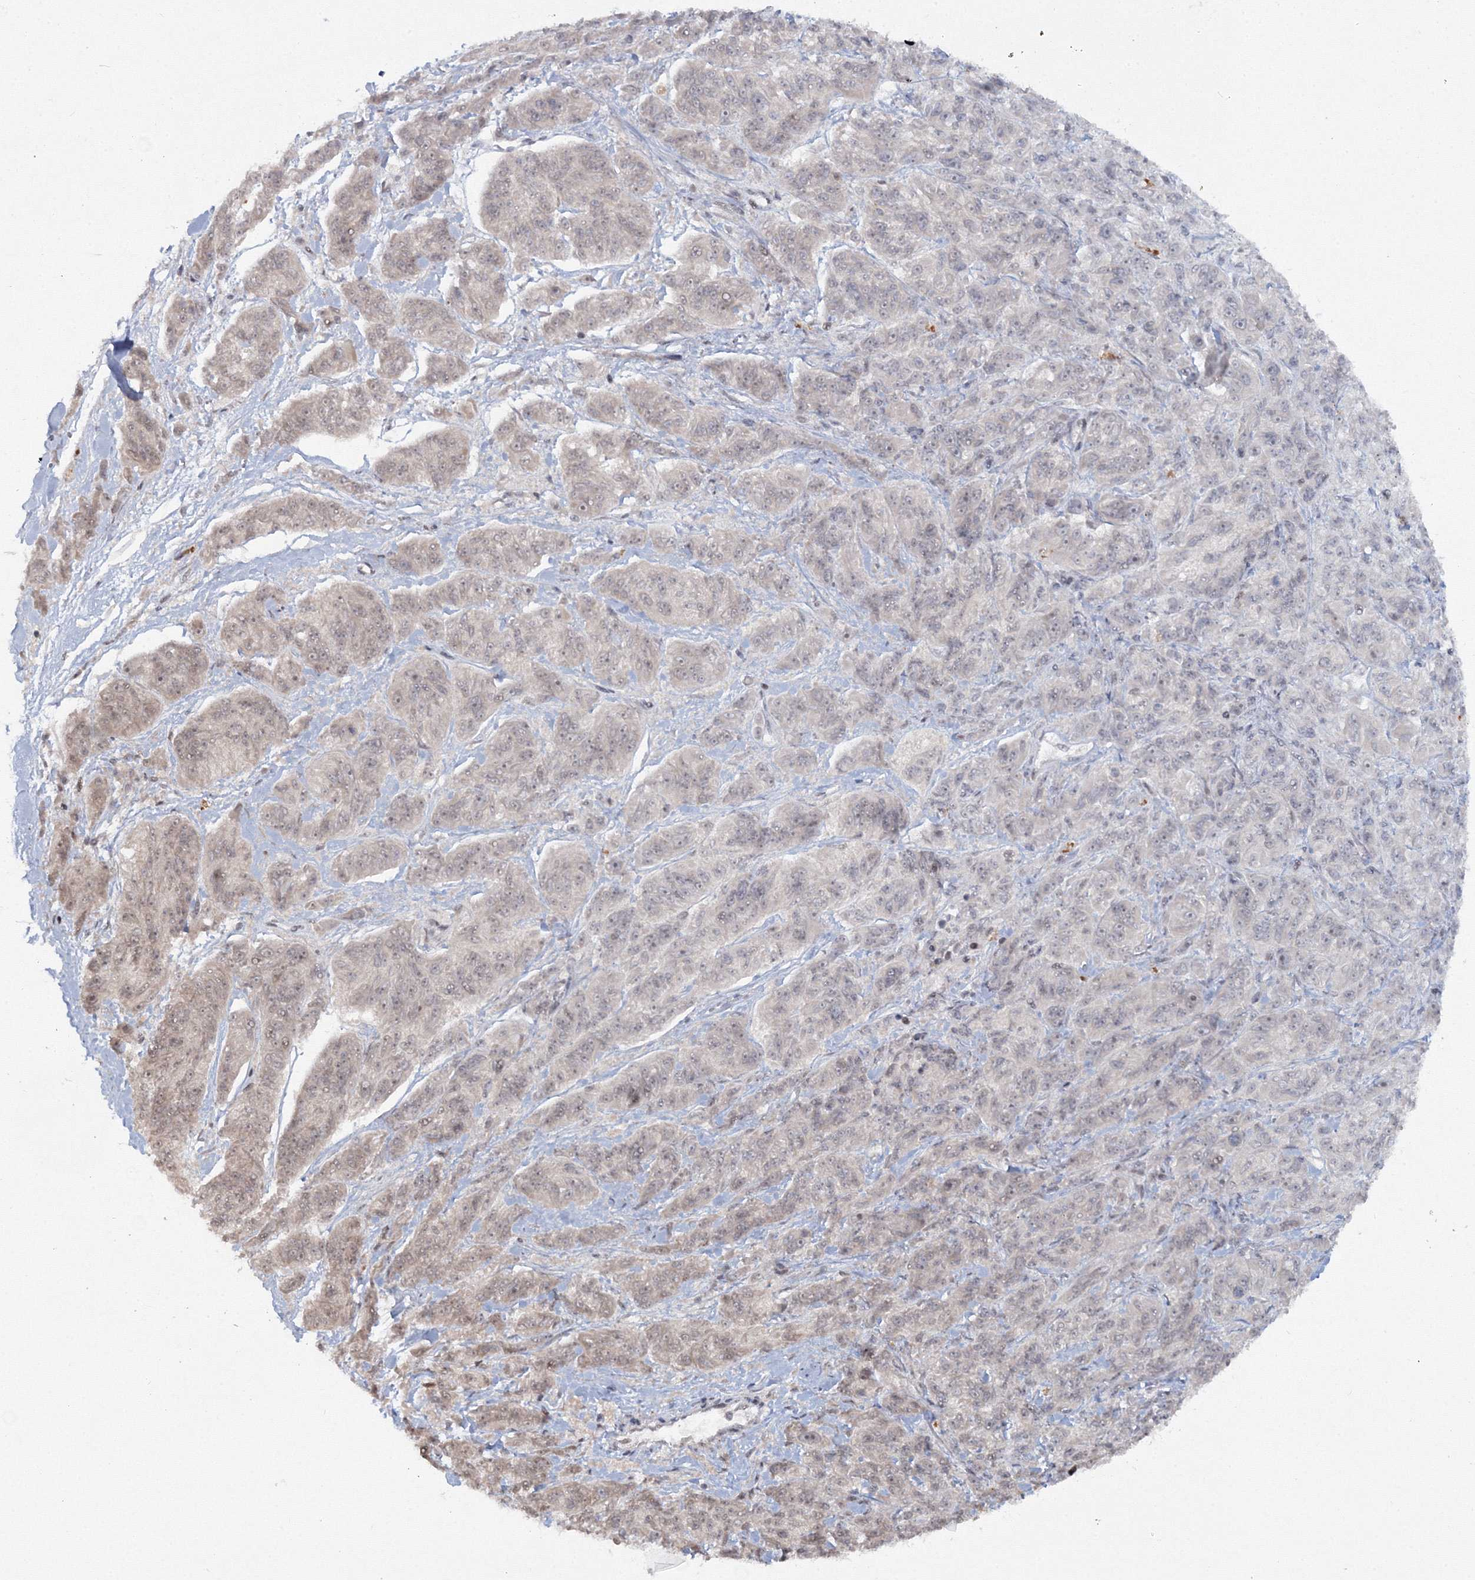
{"staining": {"intensity": "weak", "quantity": "<25%", "location": "cytoplasmic/membranous"}, "tissue": "melanoma", "cell_type": "Tumor cells", "image_type": "cancer", "snomed": [{"axis": "morphology", "description": "Malignant melanoma, NOS"}, {"axis": "topography", "description": "Skin"}], "caption": "Immunohistochemistry image of neoplastic tissue: human melanoma stained with DAB displays no significant protein staining in tumor cells. (Immunohistochemistry (ihc), brightfield microscopy, high magnification).", "gene": "C3orf33", "patient": {"sex": "male", "age": 53}}